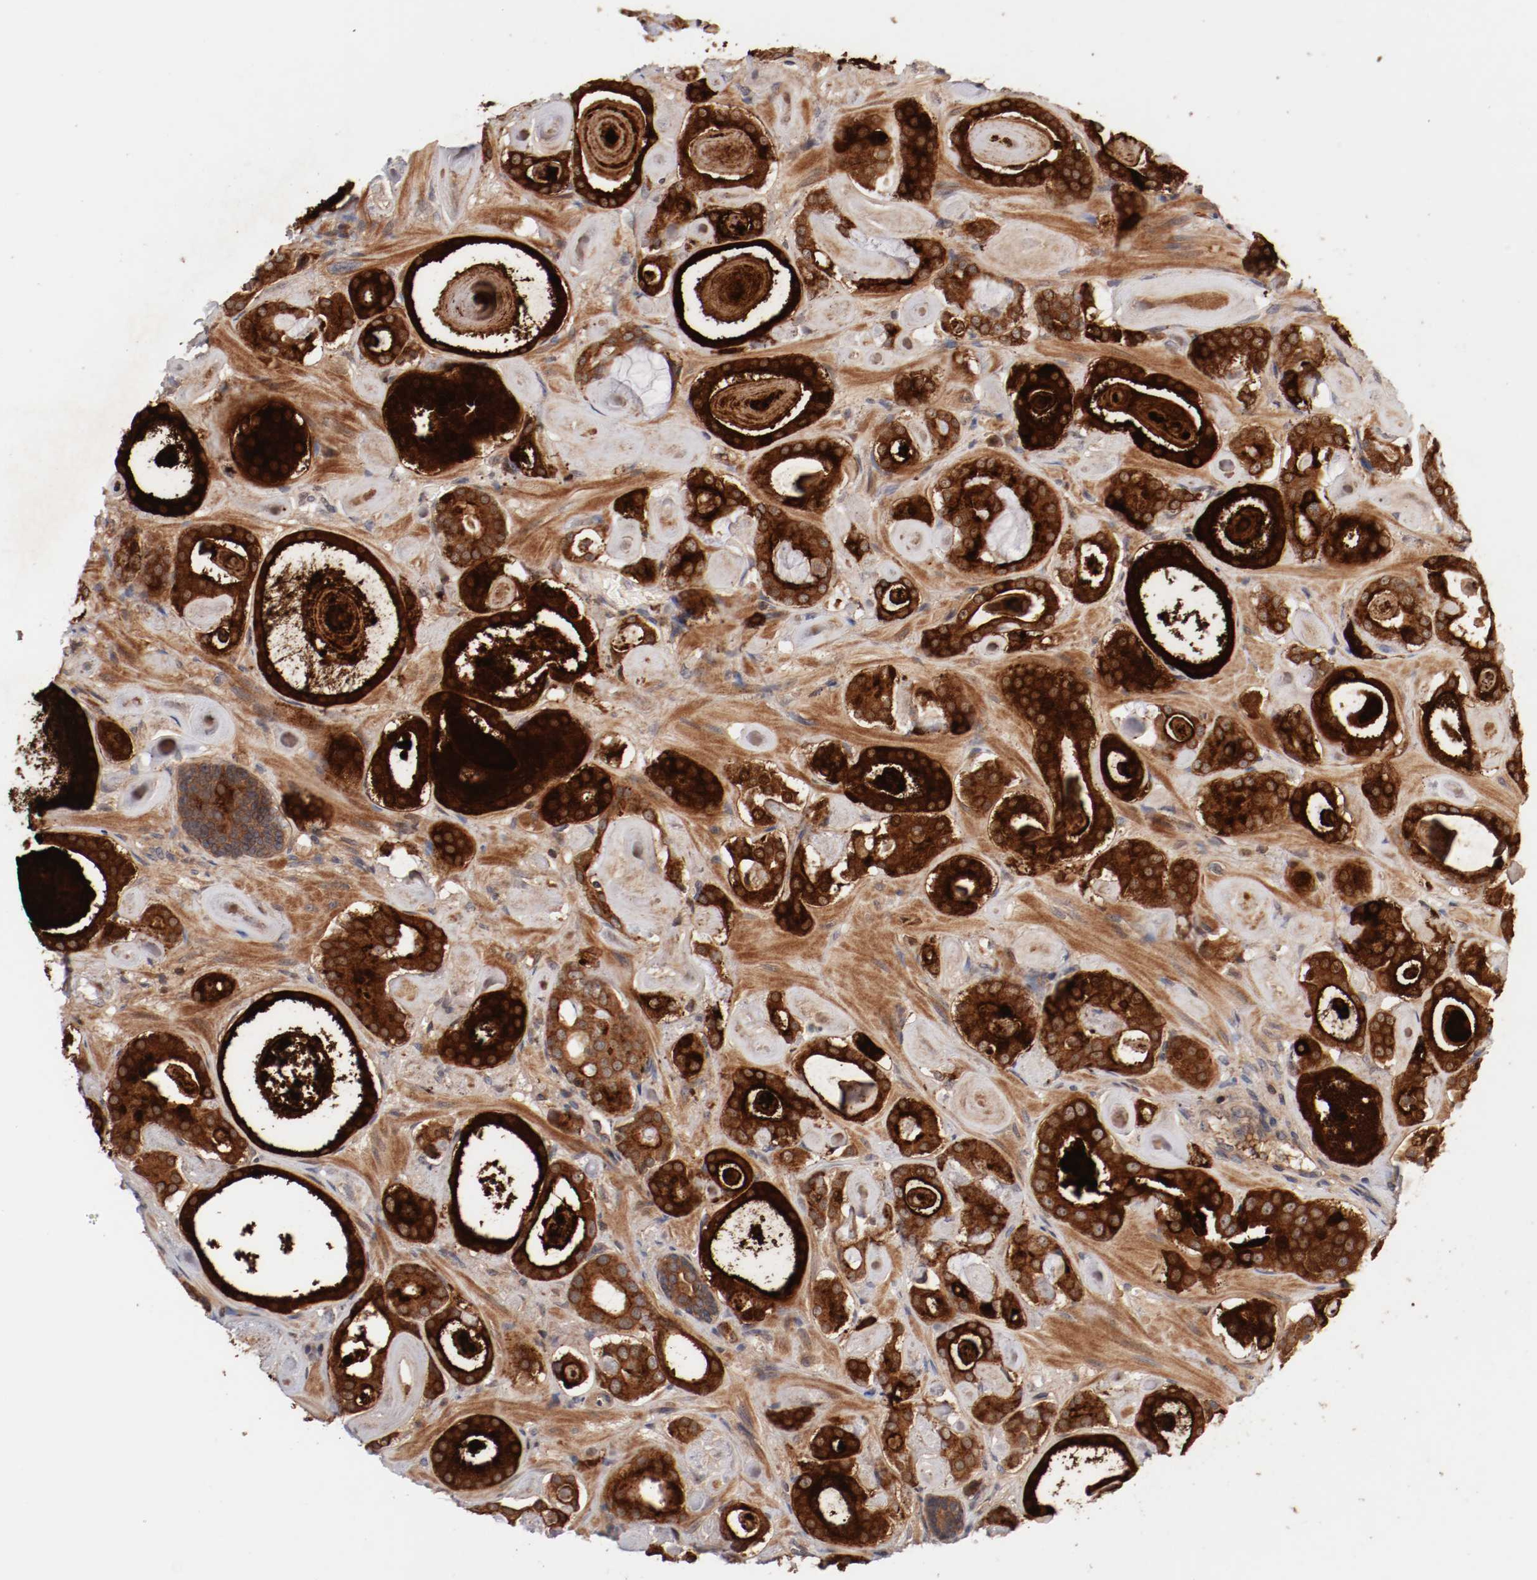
{"staining": {"intensity": "strong", "quantity": ">75%", "location": "cytoplasmic/membranous"}, "tissue": "prostate cancer", "cell_type": "Tumor cells", "image_type": "cancer", "snomed": [{"axis": "morphology", "description": "Adenocarcinoma, Low grade"}, {"axis": "topography", "description": "Prostate"}], "caption": "This photomicrograph demonstrates immunohistochemistry (IHC) staining of prostate adenocarcinoma (low-grade), with high strong cytoplasmic/membranous staining in about >75% of tumor cells.", "gene": "GUF1", "patient": {"sex": "male", "age": 57}}